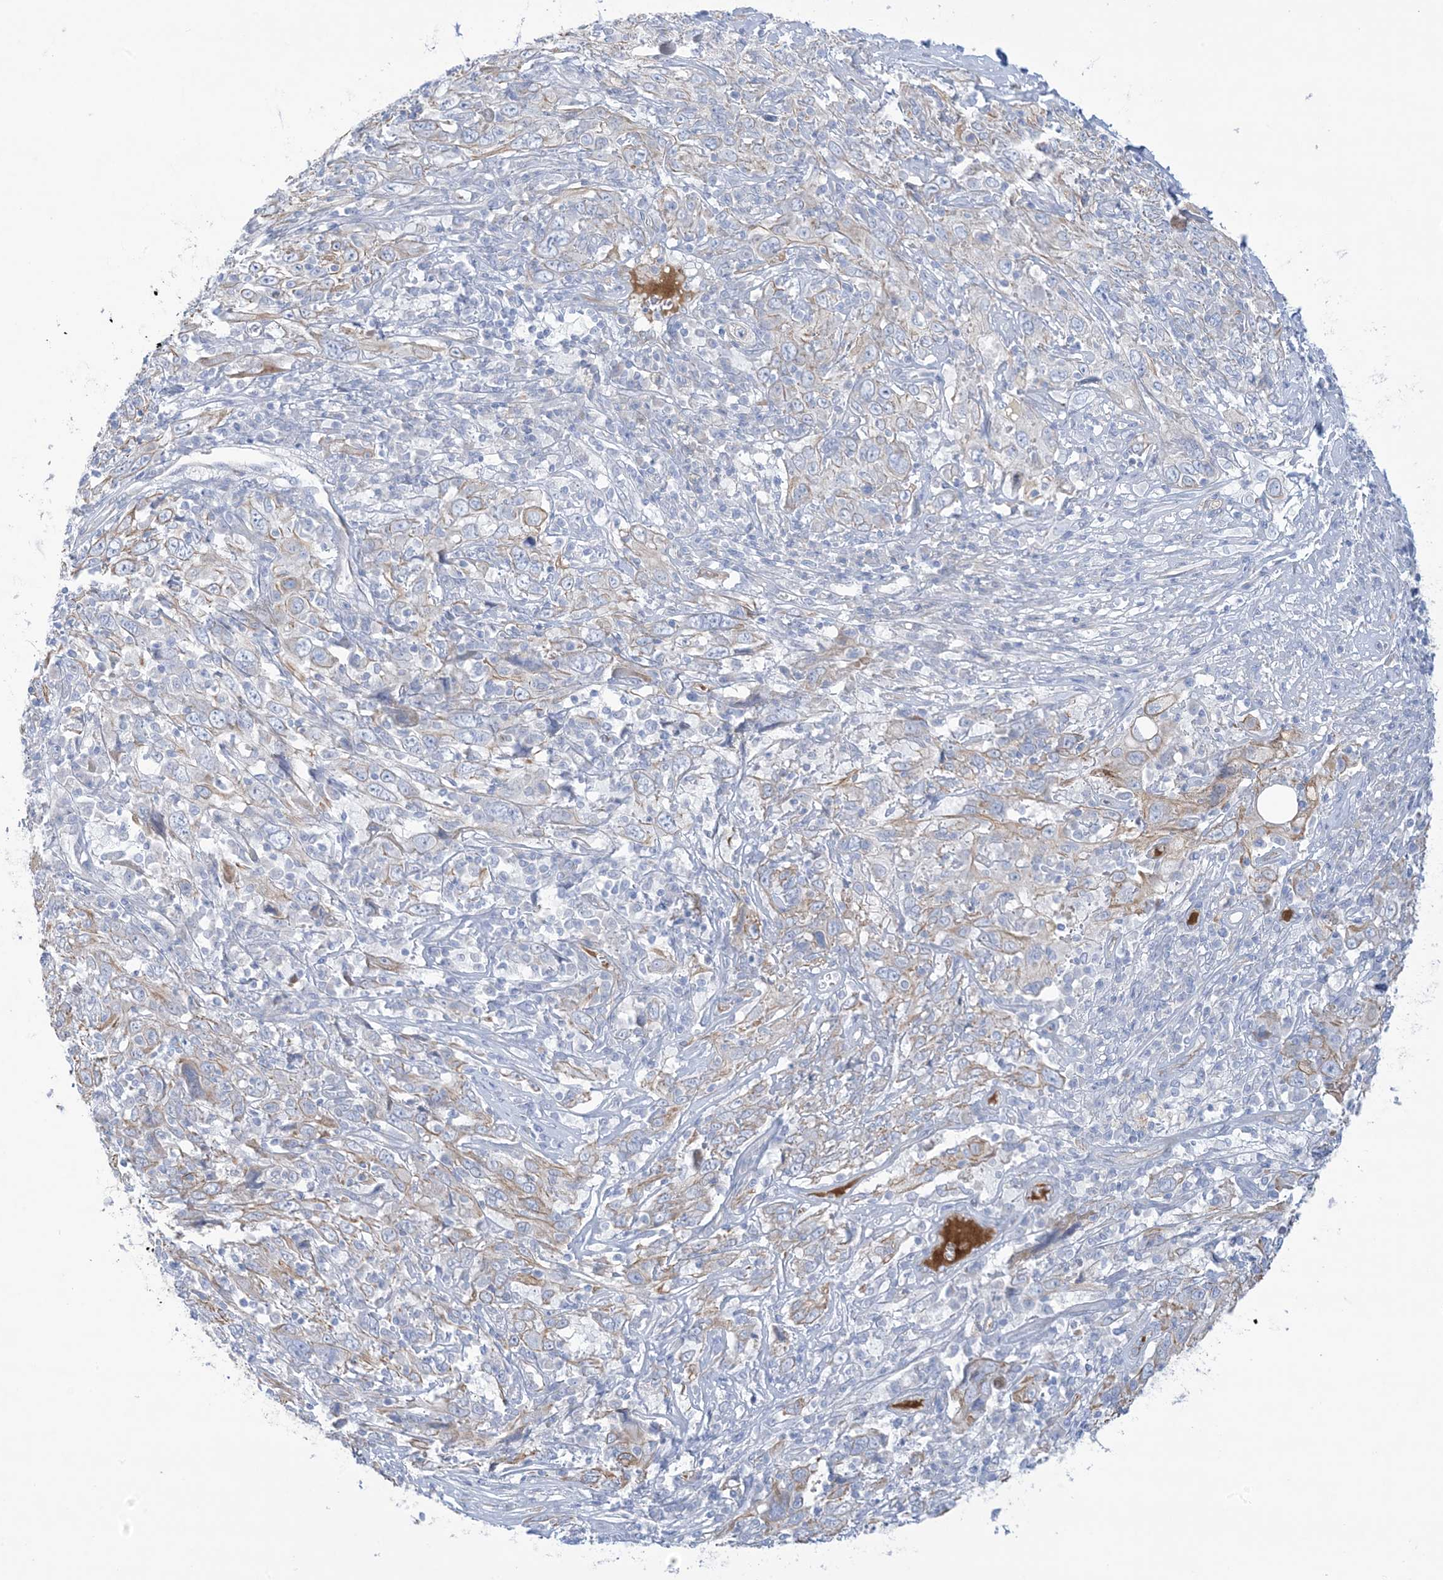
{"staining": {"intensity": "weak", "quantity": "25%-75%", "location": "cytoplasmic/membranous"}, "tissue": "cervical cancer", "cell_type": "Tumor cells", "image_type": "cancer", "snomed": [{"axis": "morphology", "description": "Squamous cell carcinoma, NOS"}, {"axis": "topography", "description": "Cervix"}], "caption": "Tumor cells display low levels of weak cytoplasmic/membranous positivity in approximately 25%-75% of cells in squamous cell carcinoma (cervical). The staining was performed using DAB, with brown indicating positive protein expression. Nuclei are stained blue with hematoxylin.", "gene": "ATP11C", "patient": {"sex": "female", "age": 46}}